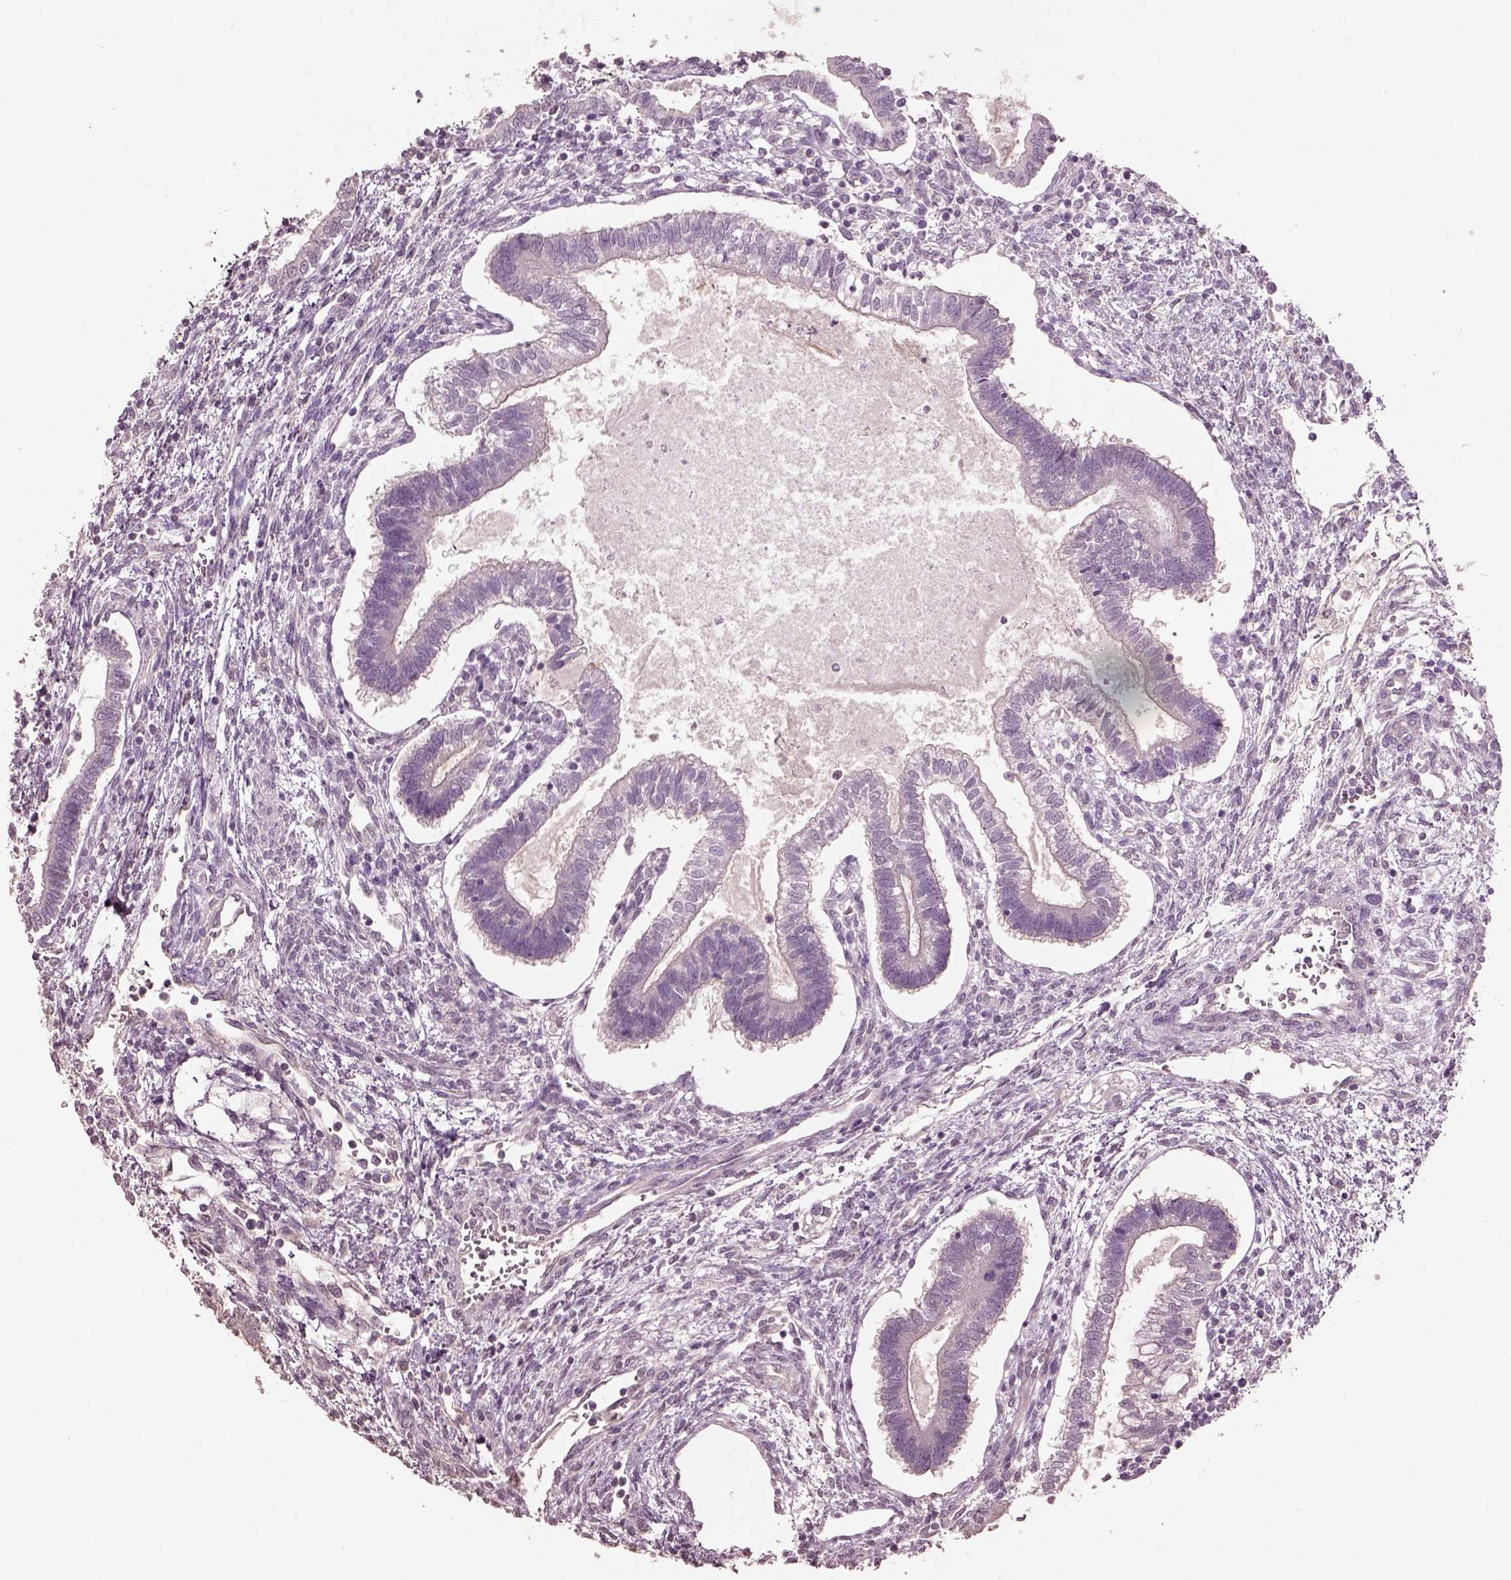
{"staining": {"intensity": "negative", "quantity": "none", "location": "none"}, "tissue": "testis cancer", "cell_type": "Tumor cells", "image_type": "cancer", "snomed": [{"axis": "morphology", "description": "Carcinoma, Embryonal, NOS"}, {"axis": "topography", "description": "Testis"}], "caption": "This is an IHC histopathology image of testis cancer (embryonal carcinoma). There is no positivity in tumor cells.", "gene": "KCNIP3", "patient": {"sex": "male", "age": 37}}